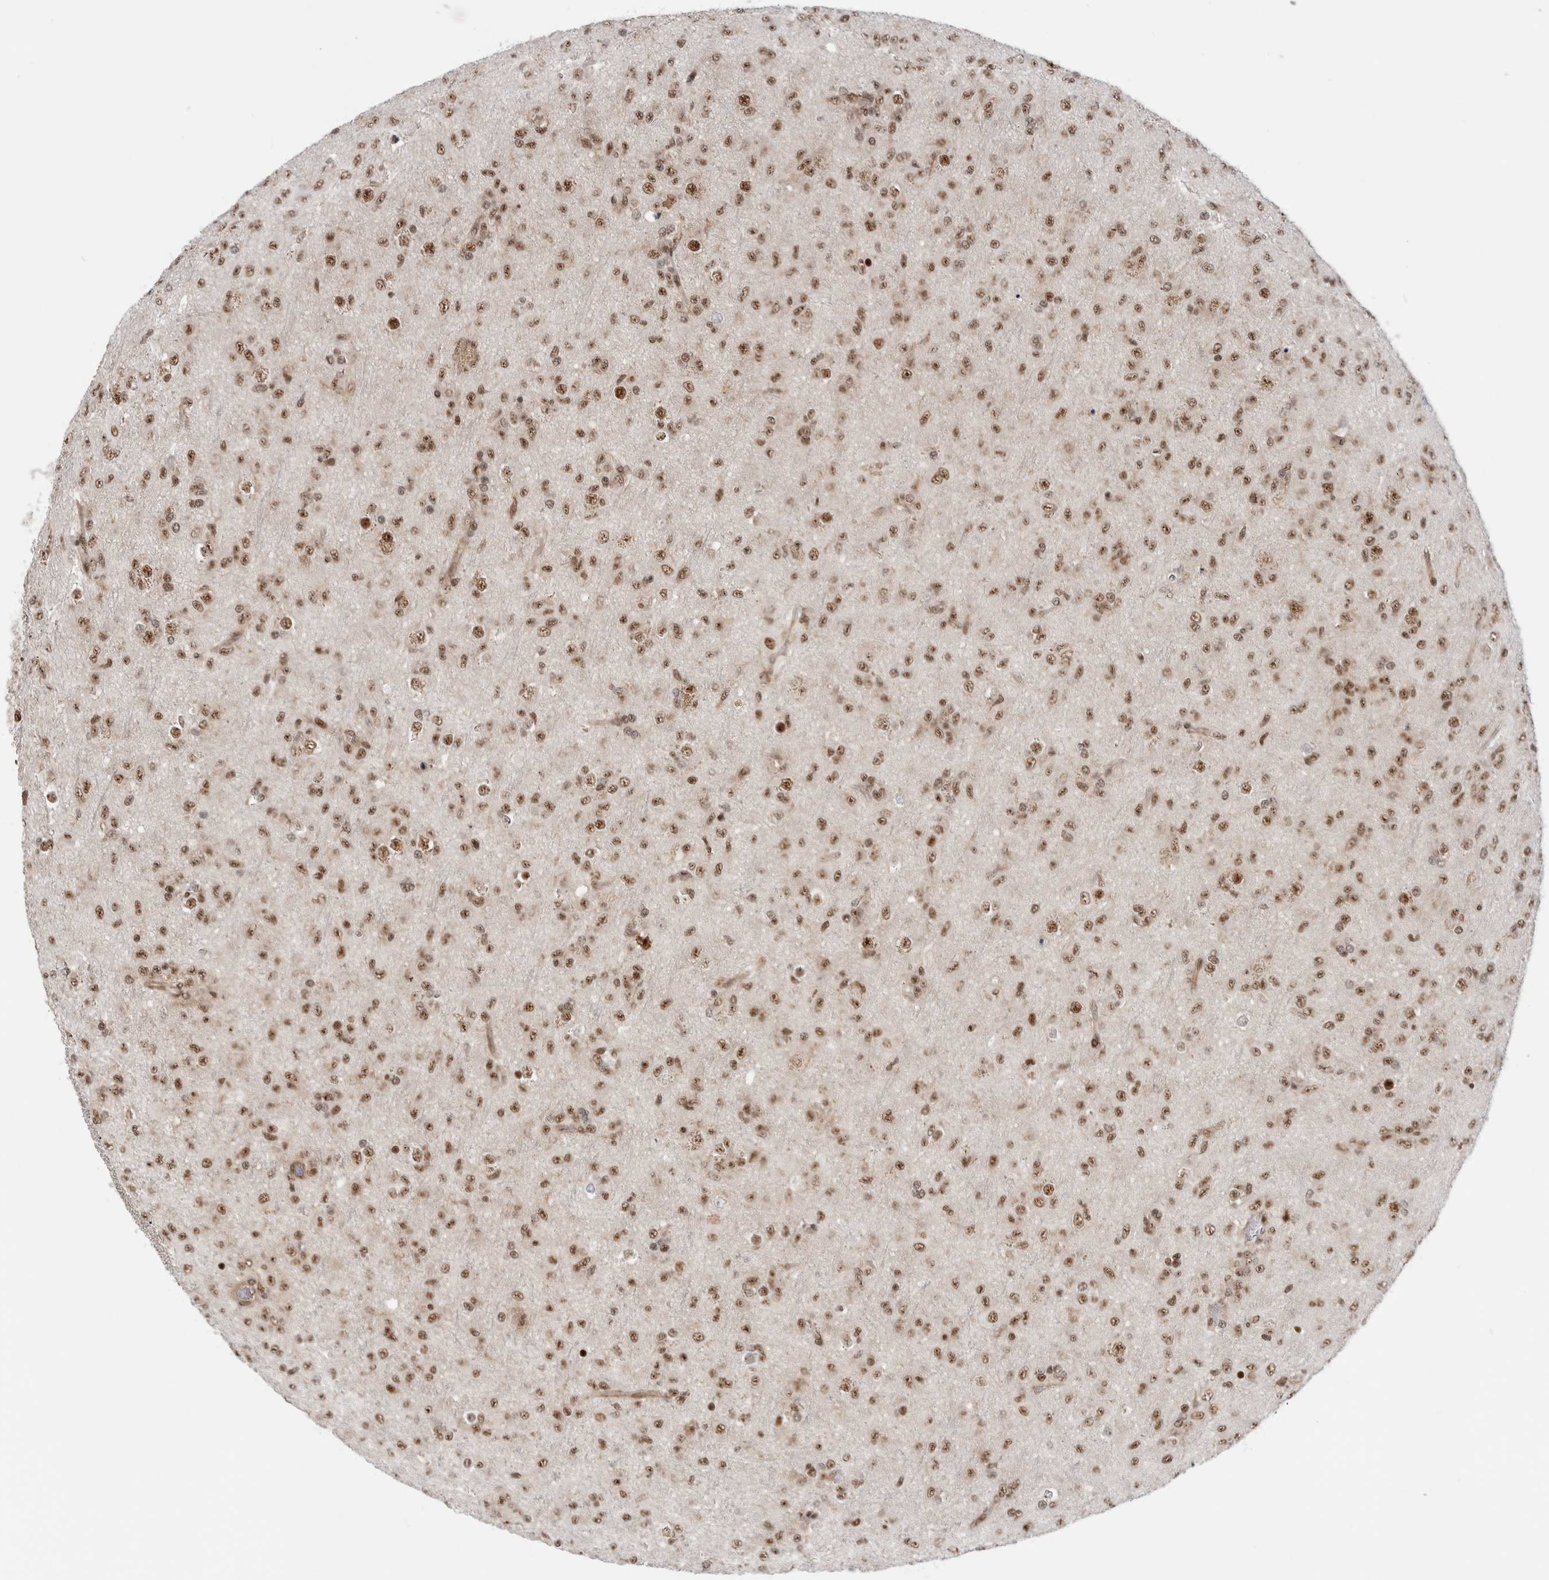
{"staining": {"intensity": "moderate", "quantity": ">75%", "location": "nuclear"}, "tissue": "glioma", "cell_type": "Tumor cells", "image_type": "cancer", "snomed": [{"axis": "morphology", "description": "Glioma, malignant, Low grade"}, {"axis": "topography", "description": "Brain"}], "caption": "The immunohistochemical stain highlights moderate nuclear positivity in tumor cells of glioma tissue.", "gene": "GPATCH2", "patient": {"sex": "male", "age": 65}}